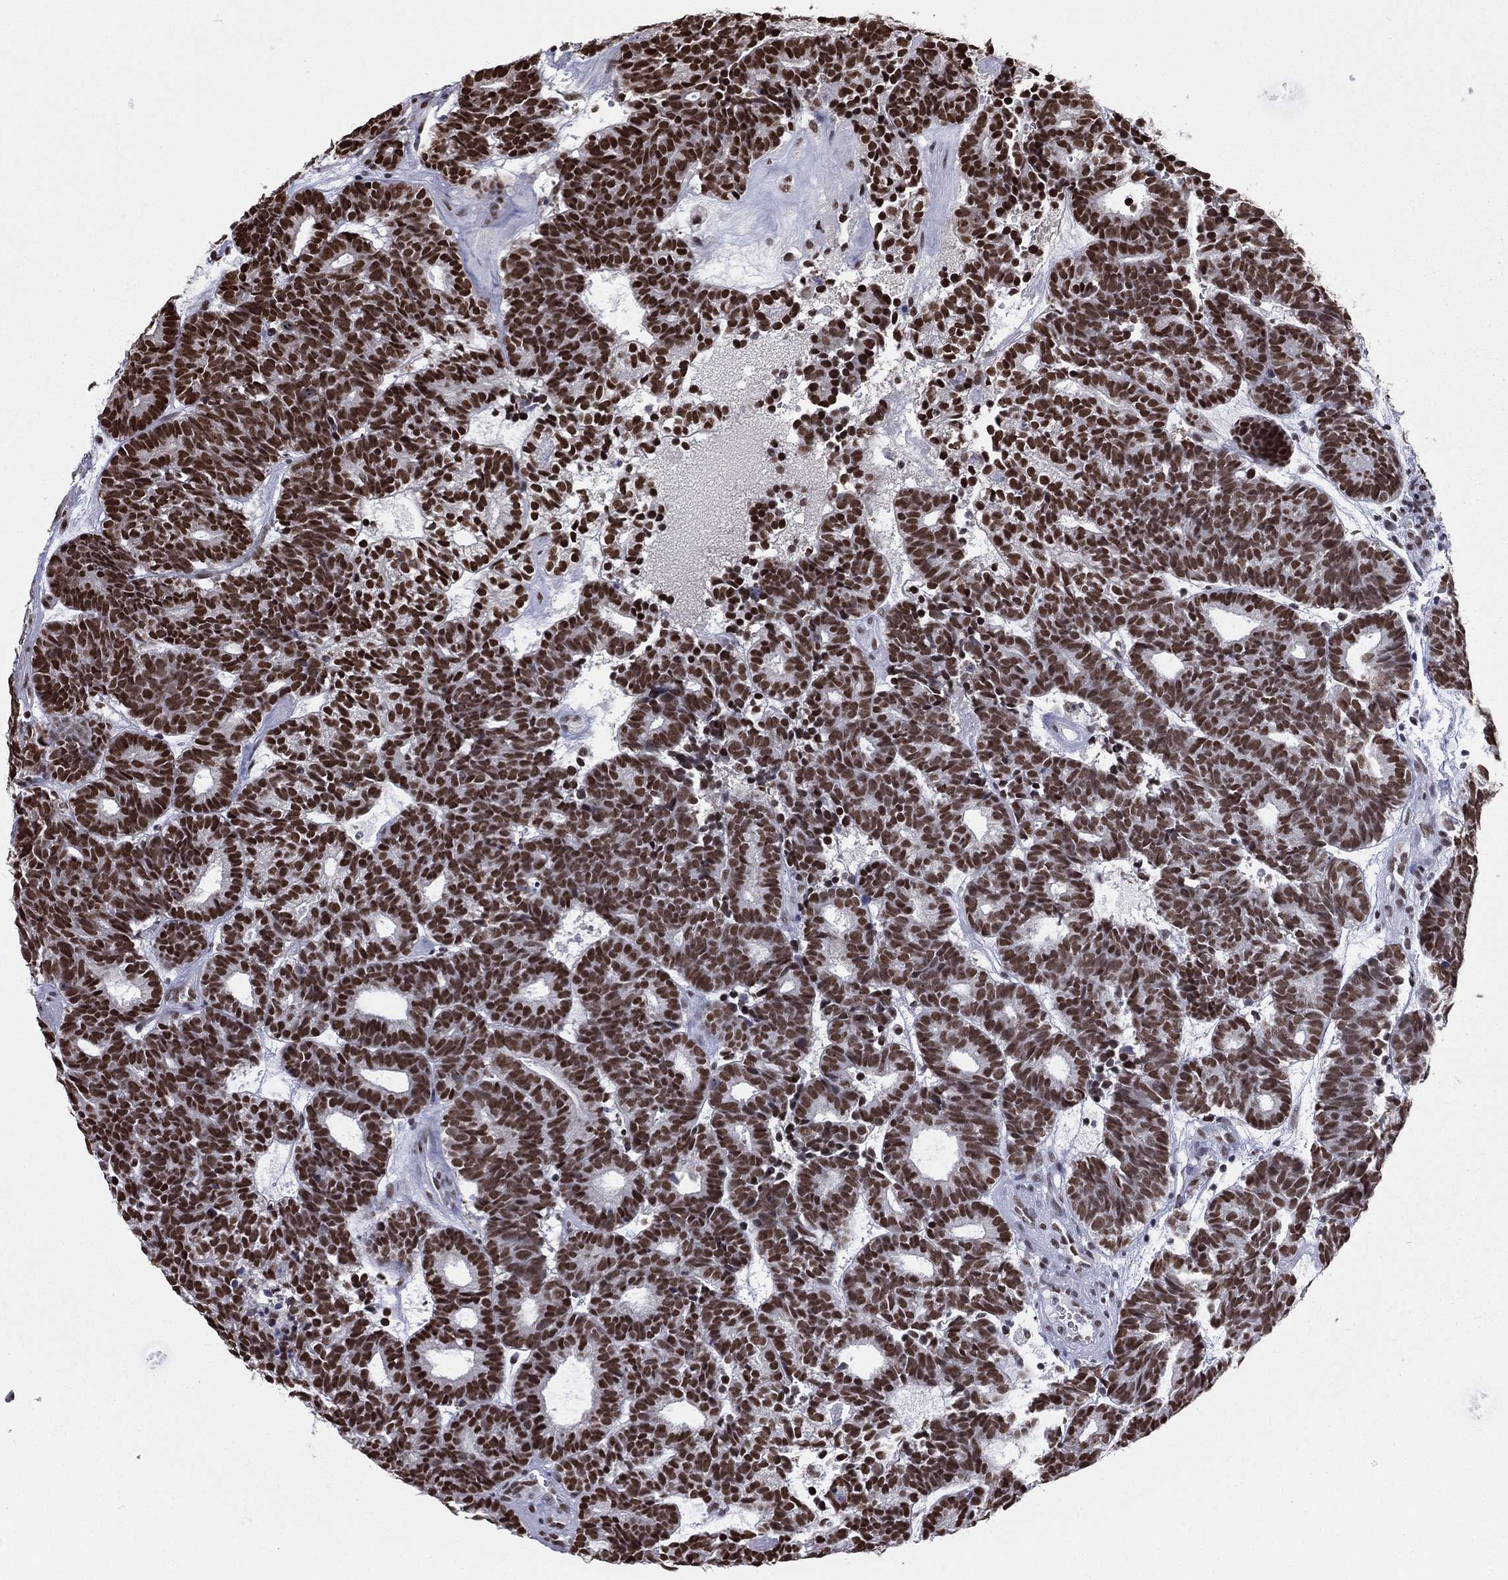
{"staining": {"intensity": "strong", "quantity": ">75%", "location": "nuclear"}, "tissue": "head and neck cancer", "cell_type": "Tumor cells", "image_type": "cancer", "snomed": [{"axis": "morphology", "description": "Adenocarcinoma, NOS"}, {"axis": "topography", "description": "Head-Neck"}], "caption": "Immunohistochemistry (IHC) image of neoplastic tissue: head and neck cancer (adenocarcinoma) stained using IHC shows high levels of strong protein expression localized specifically in the nuclear of tumor cells, appearing as a nuclear brown color.", "gene": "ZNF7", "patient": {"sex": "female", "age": 81}}